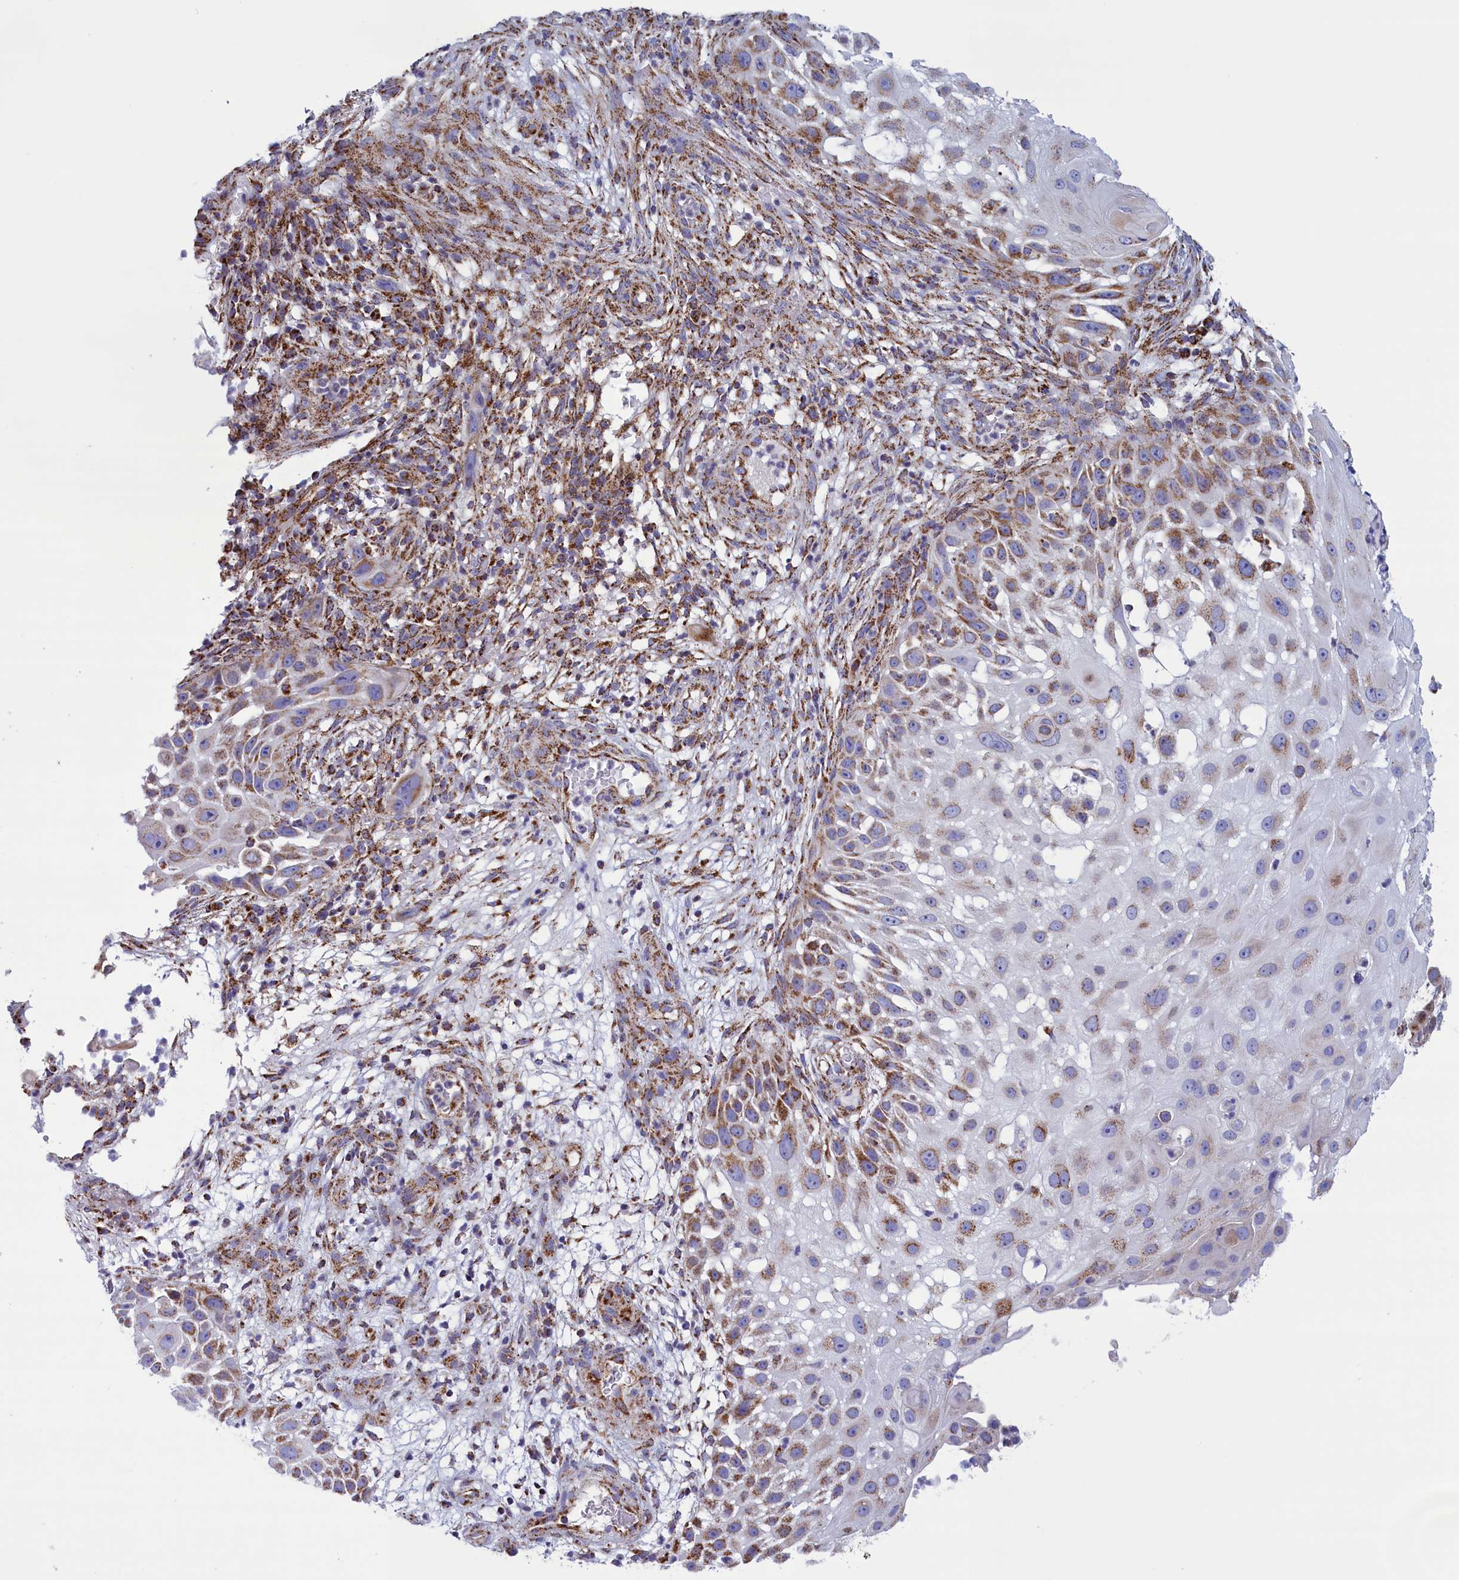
{"staining": {"intensity": "strong", "quantity": "25%-75%", "location": "cytoplasmic/membranous"}, "tissue": "skin cancer", "cell_type": "Tumor cells", "image_type": "cancer", "snomed": [{"axis": "morphology", "description": "Squamous cell carcinoma, NOS"}, {"axis": "topography", "description": "Skin"}], "caption": "Tumor cells show high levels of strong cytoplasmic/membranous expression in approximately 25%-75% of cells in human squamous cell carcinoma (skin).", "gene": "ISOC2", "patient": {"sex": "female", "age": 44}}